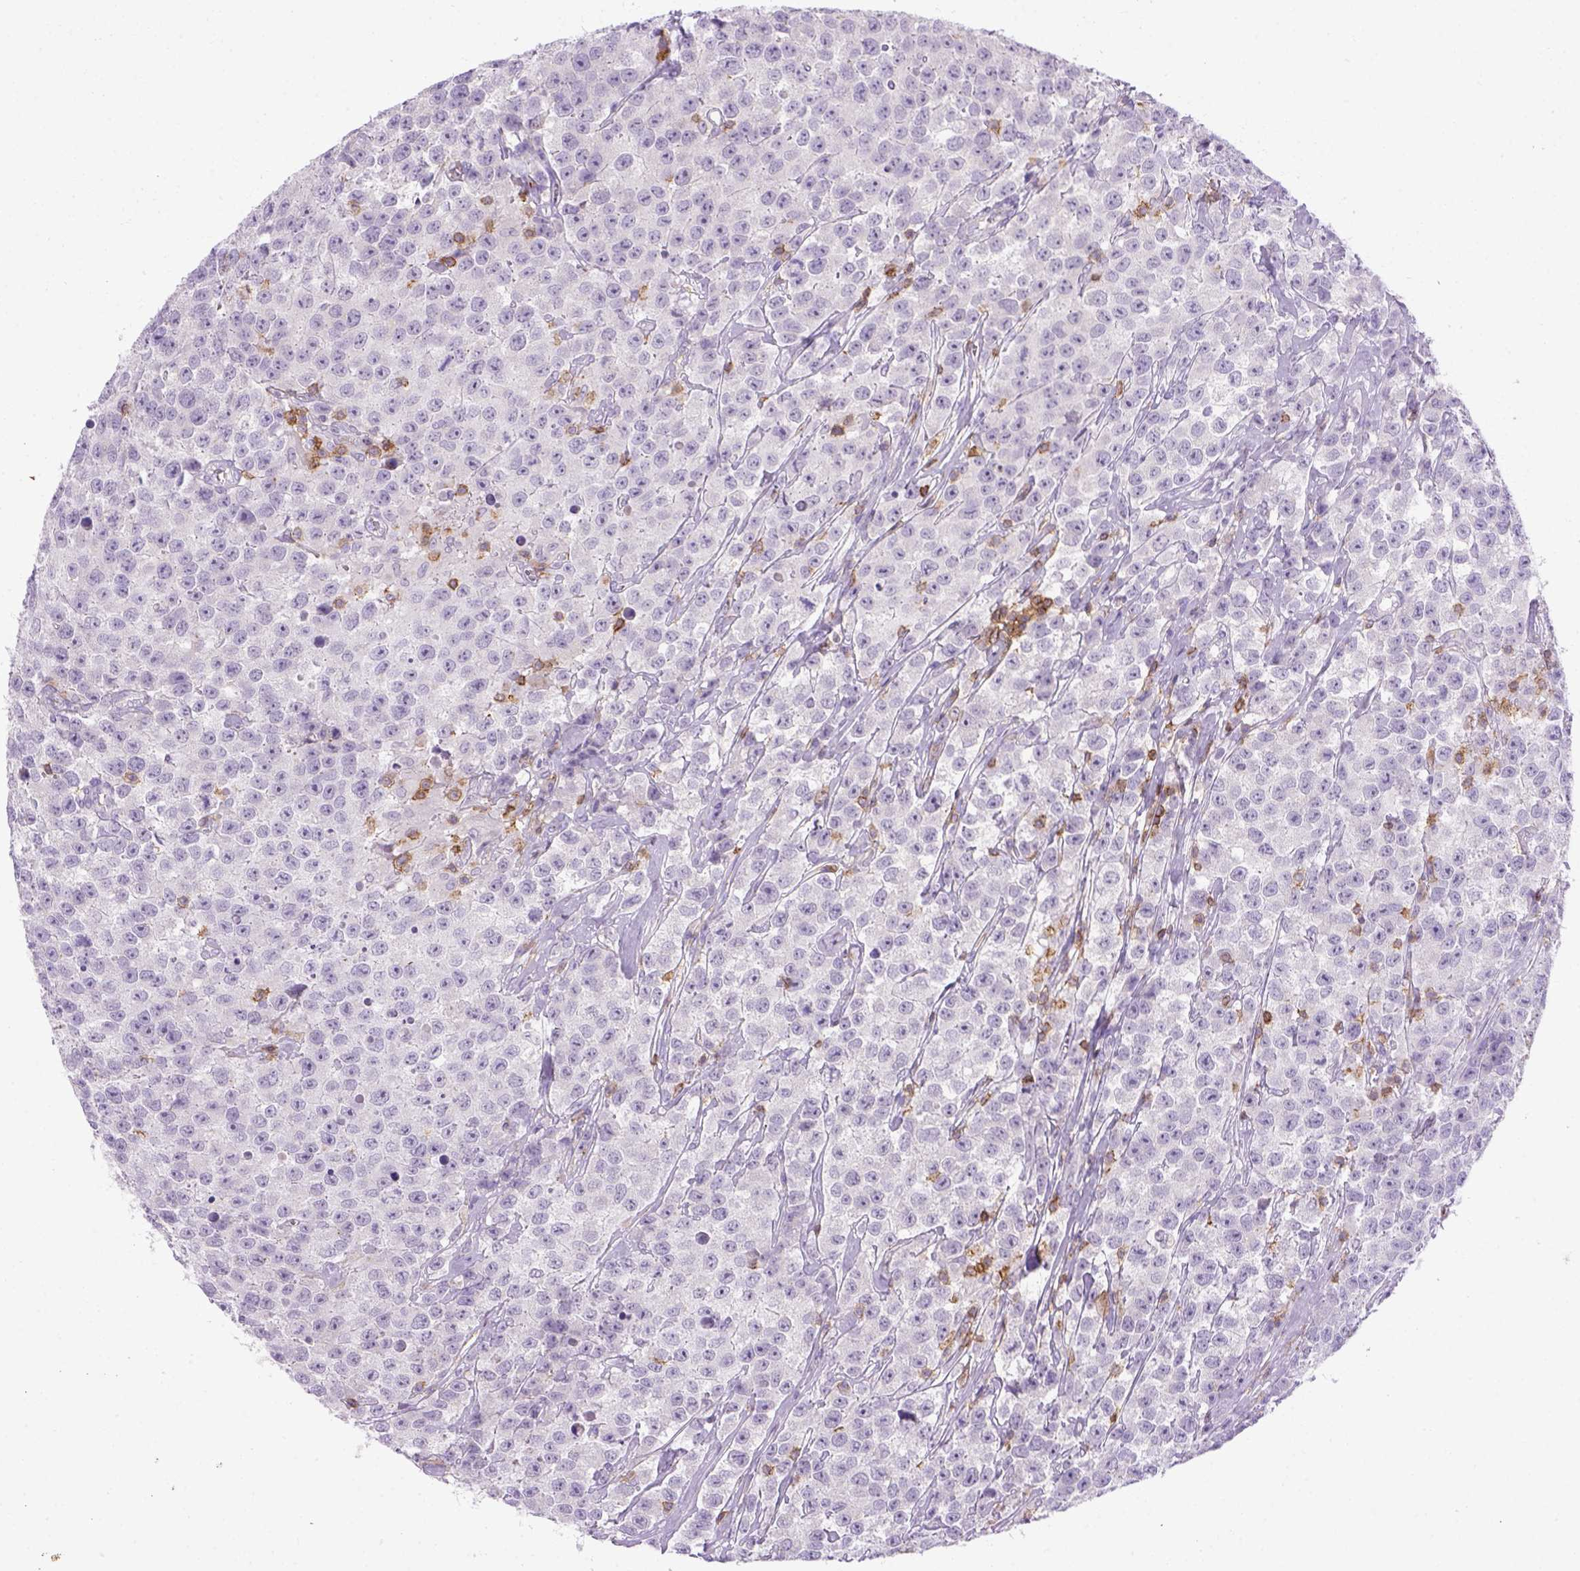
{"staining": {"intensity": "negative", "quantity": "none", "location": "none"}, "tissue": "testis cancer", "cell_type": "Tumor cells", "image_type": "cancer", "snomed": [{"axis": "morphology", "description": "Seminoma, NOS"}, {"axis": "topography", "description": "Testis"}], "caption": "Micrograph shows no significant protein positivity in tumor cells of seminoma (testis).", "gene": "CD3E", "patient": {"sex": "male", "age": 59}}